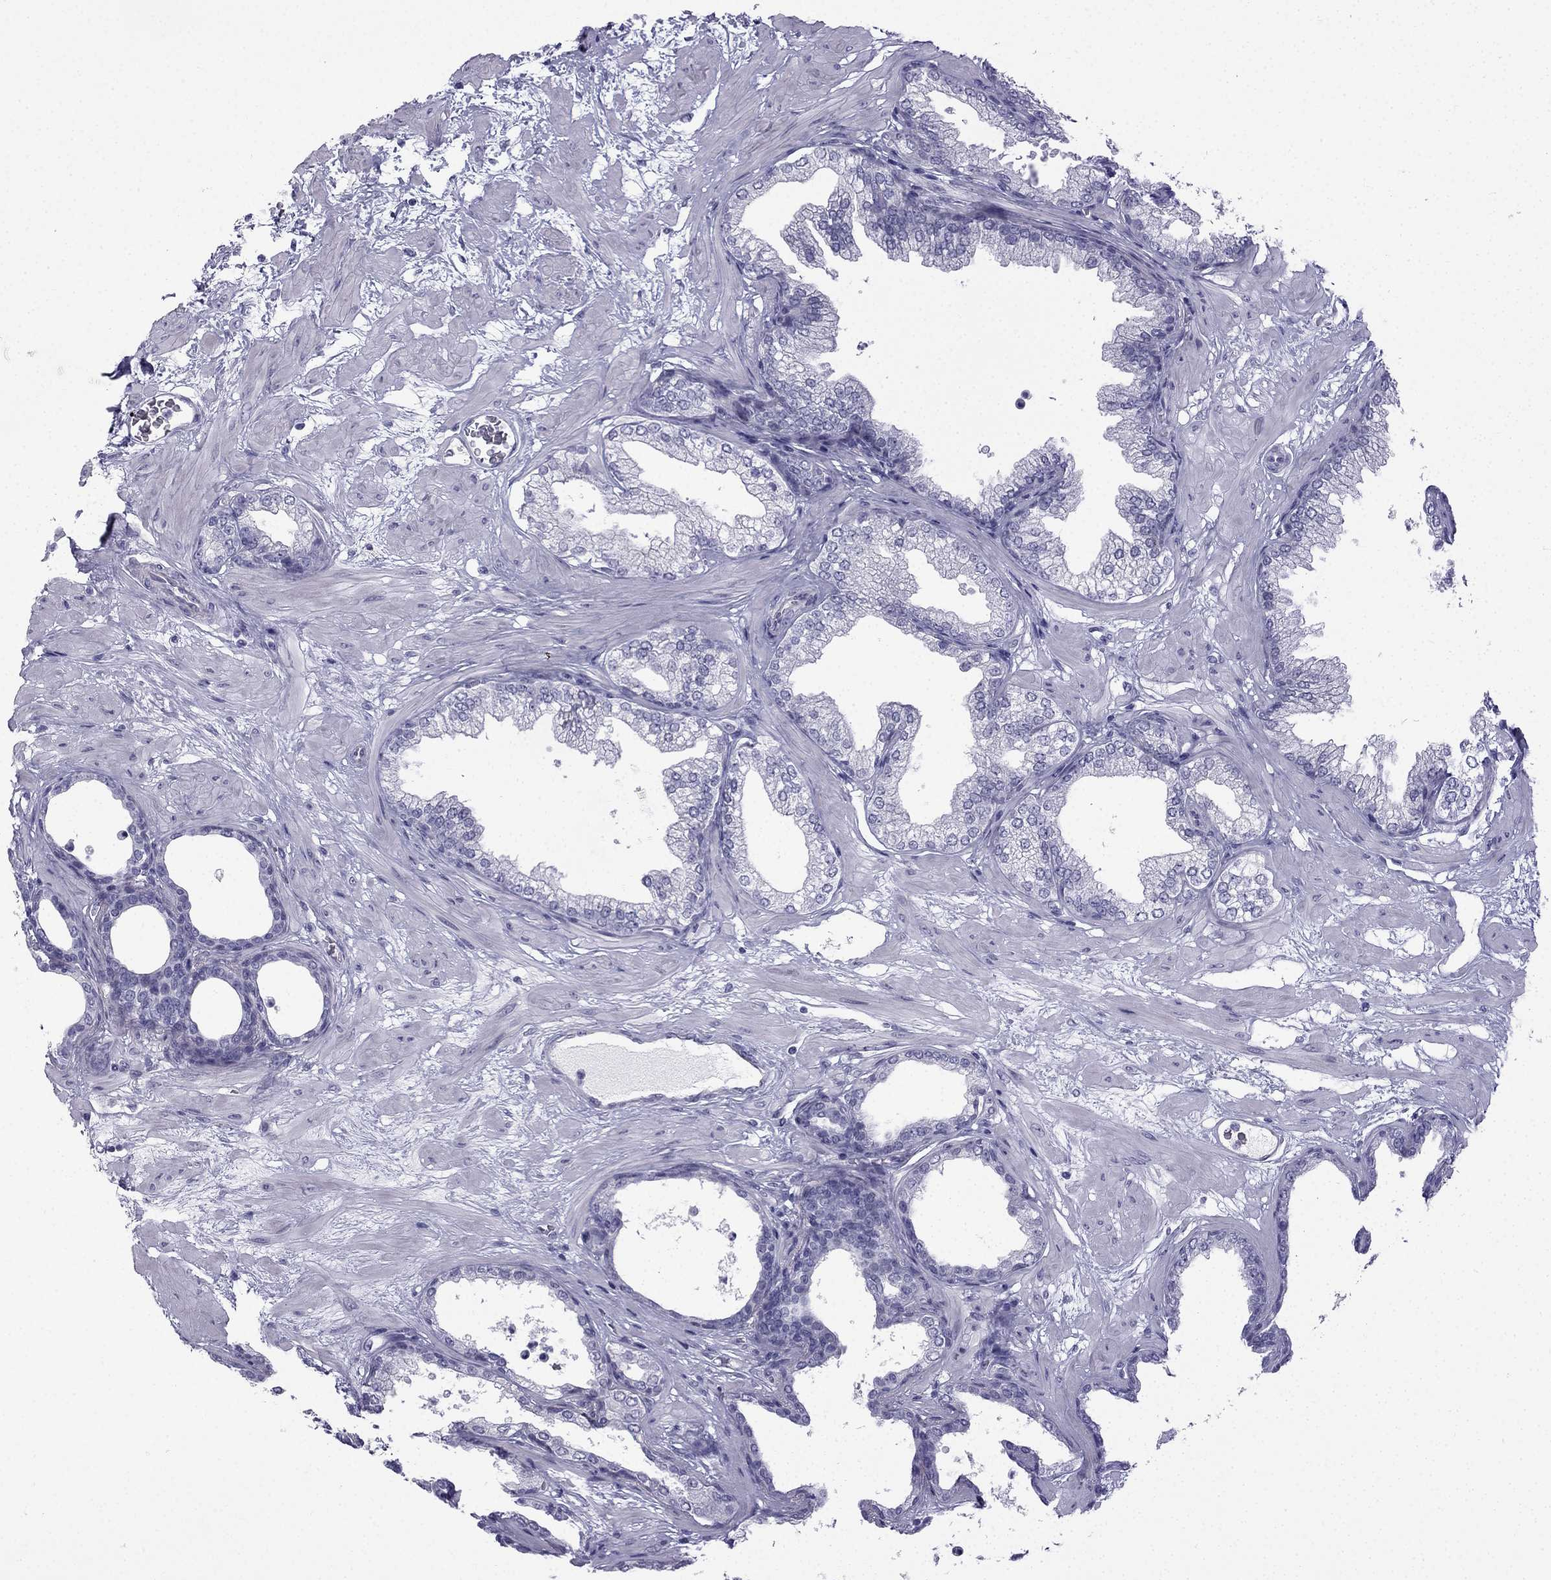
{"staining": {"intensity": "negative", "quantity": "none", "location": "none"}, "tissue": "prostate", "cell_type": "Glandular cells", "image_type": "normal", "snomed": [{"axis": "morphology", "description": "Normal tissue, NOS"}, {"axis": "topography", "description": "Prostate"}], "caption": "This is an IHC micrograph of benign human prostate. There is no positivity in glandular cells.", "gene": "CFAP53", "patient": {"sex": "male", "age": 37}}